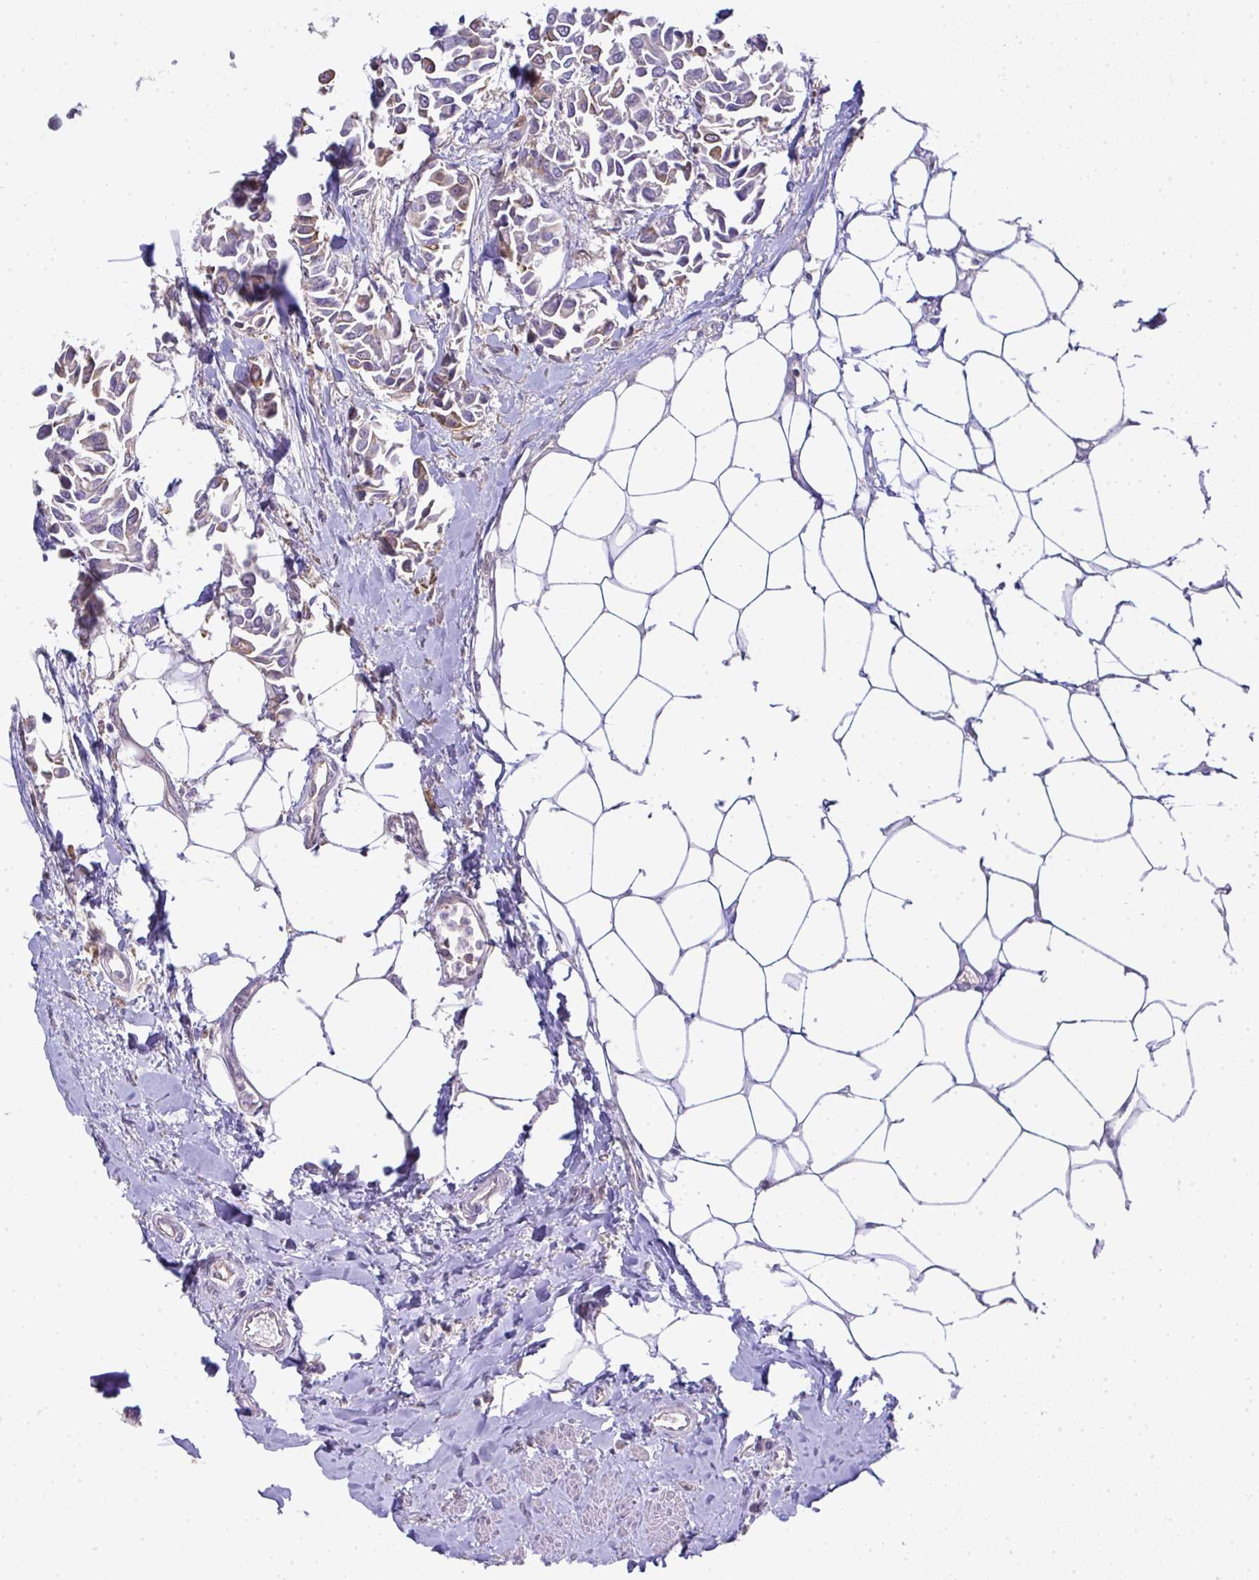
{"staining": {"intensity": "weak", "quantity": "<25%", "location": "cytoplasmic/membranous"}, "tissue": "breast cancer", "cell_type": "Tumor cells", "image_type": "cancer", "snomed": [{"axis": "morphology", "description": "Duct carcinoma"}, {"axis": "topography", "description": "Breast"}], "caption": "DAB (3,3'-diaminobenzidine) immunohistochemical staining of human breast cancer (intraductal carcinoma) shows no significant positivity in tumor cells.", "gene": "EEF1AKMT1", "patient": {"sex": "female", "age": 54}}